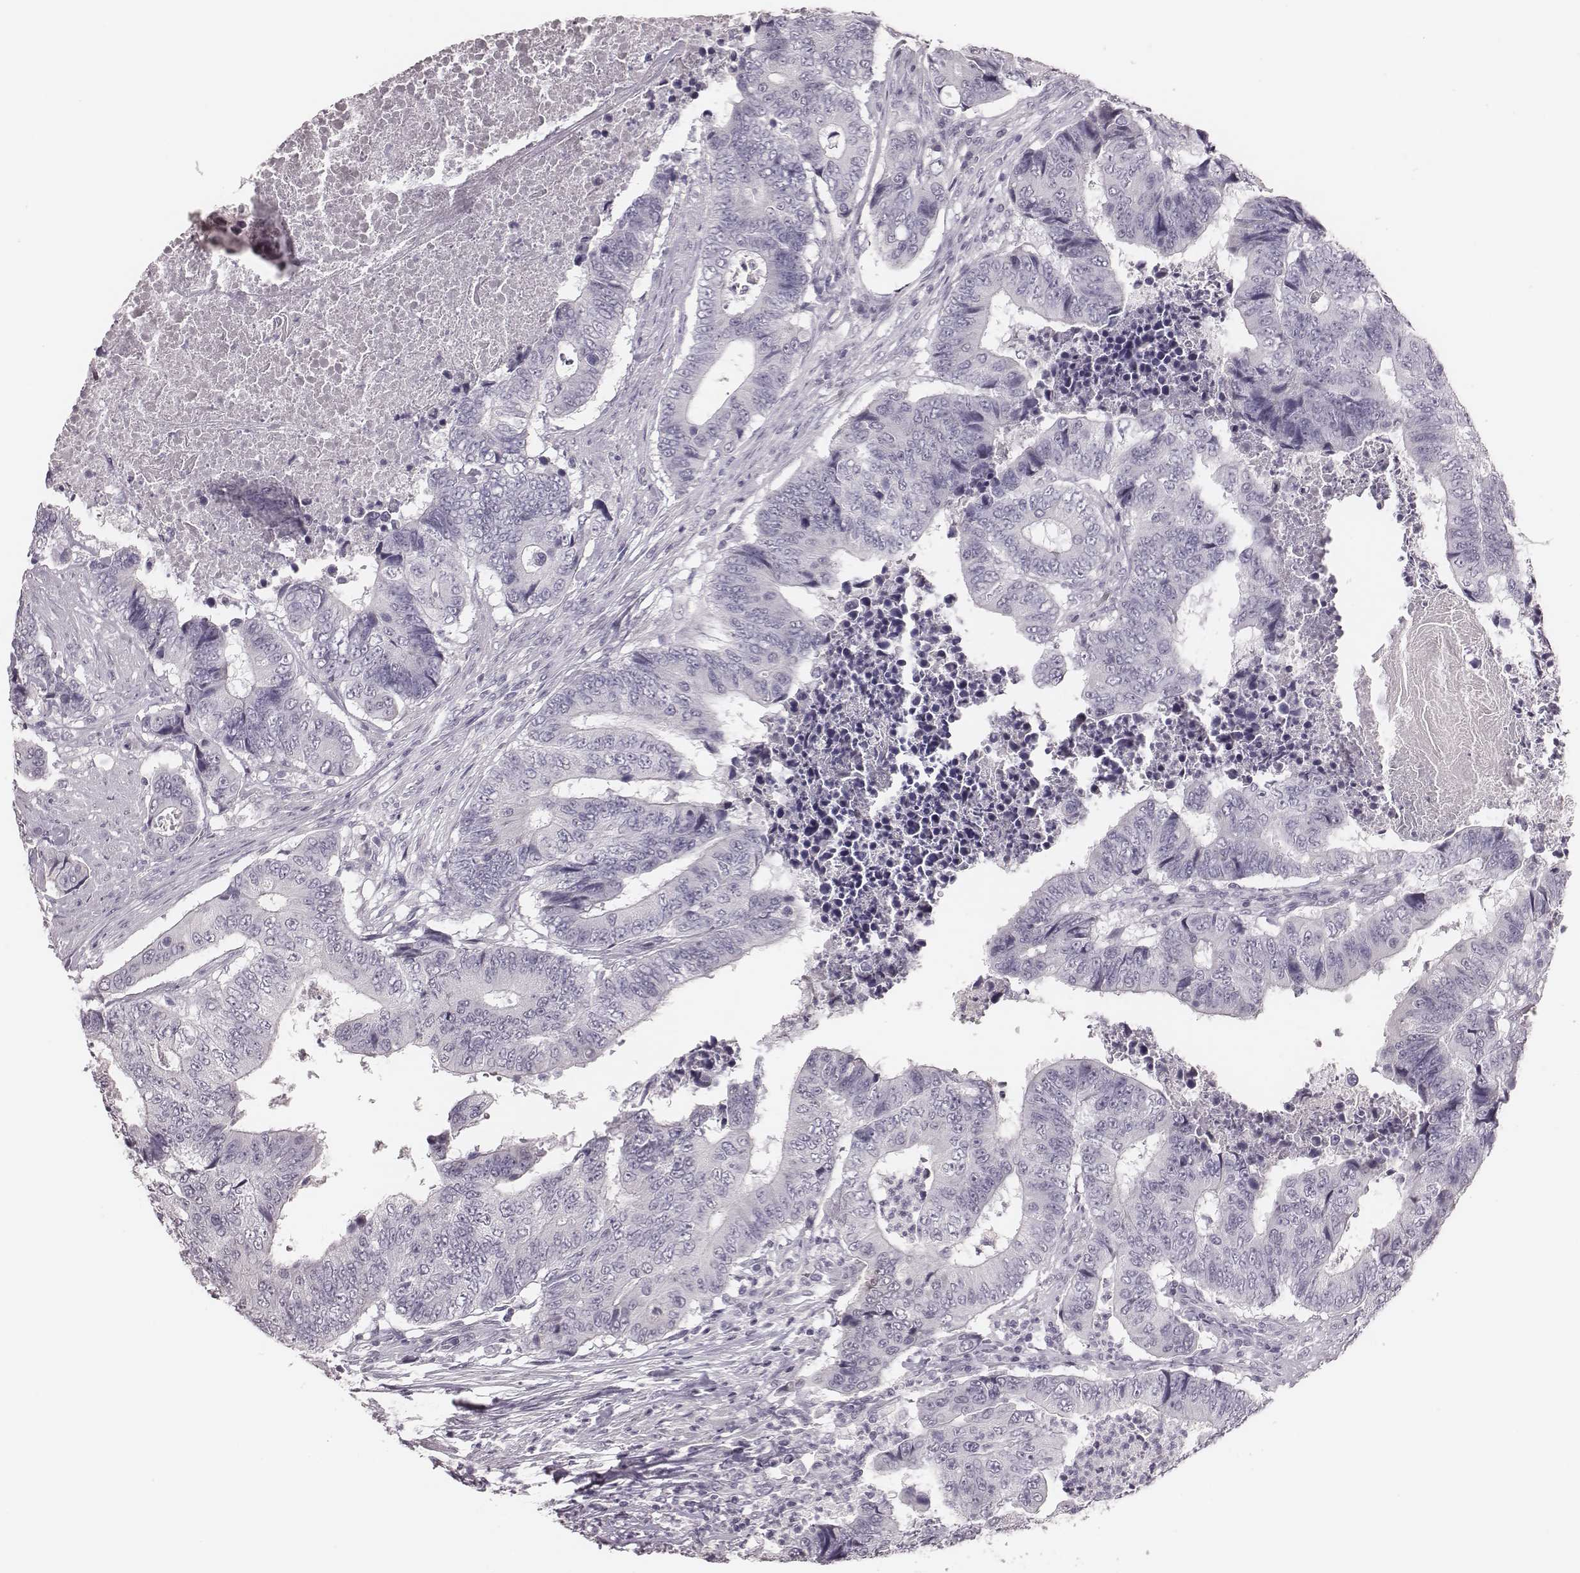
{"staining": {"intensity": "negative", "quantity": "none", "location": "none"}, "tissue": "colorectal cancer", "cell_type": "Tumor cells", "image_type": "cancer", "snomed": [{"axis": "morphology", "description": "Adenocarcinoma, NOS"}, {"axis": "topography", "description": "Colon"}], "caption": "Protein analysis of colorectal cancer shows no significant staining in tumor cells.", "gene": "CSHL1", "patient": {"sex": "female", "age": 48}}